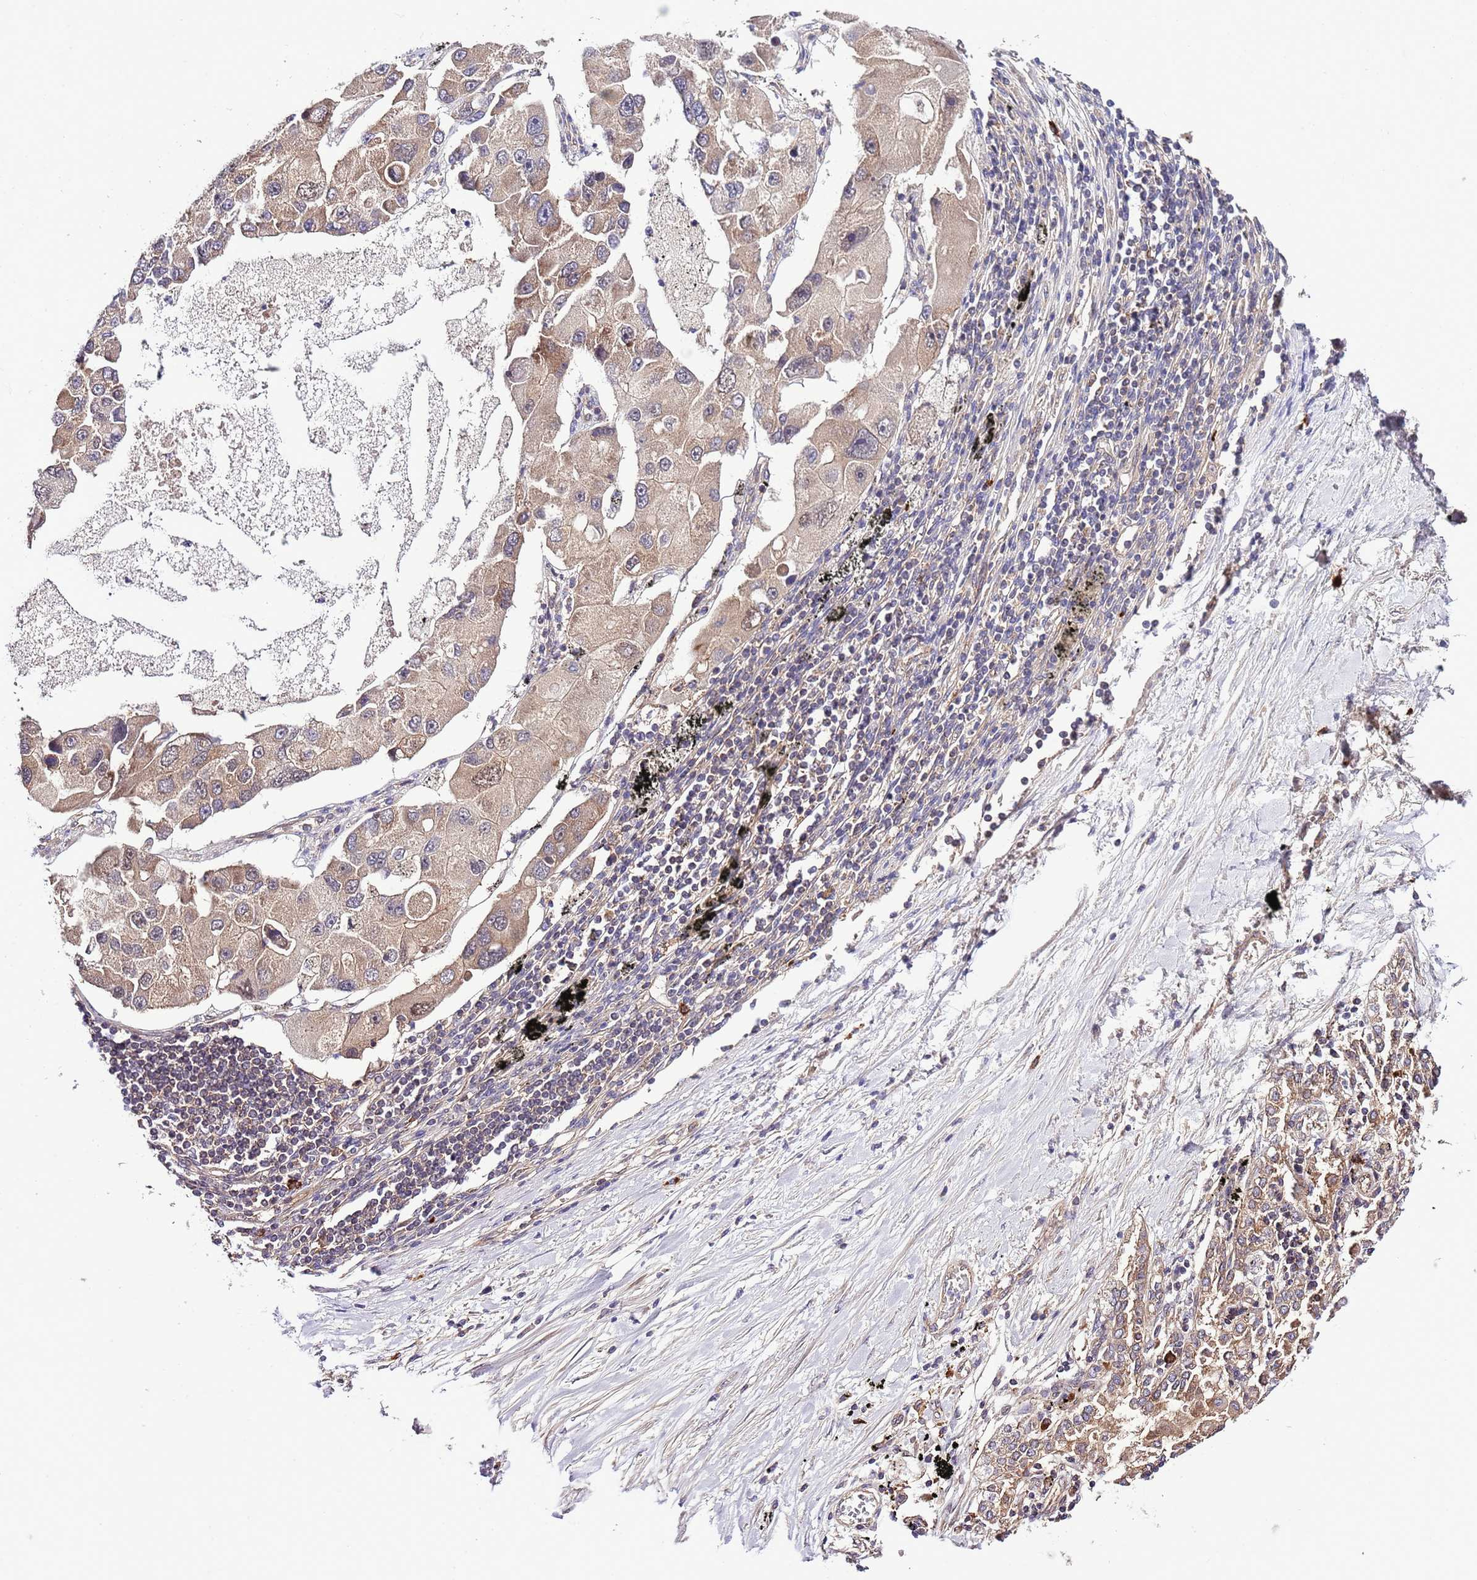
{"staining": {"intensity": "weak", "quantity": ">75%", "location": "cytoplasmic/membranous"}, "tissue": "lung cancer", "cell_type": "Tumor cells", "image_type": "cancer", "snomed": [{"axis": "morphology", "description": "Adenocarcinoma, NOS"}, {"axis": "topography", "description": "Lung"}], "caption": "Adenocarcinoma (lung) stained with a protein marker shows weak staining in tumor cells.", "gene": "DONSON", "patient": {"sex": "female", "age": 54}}